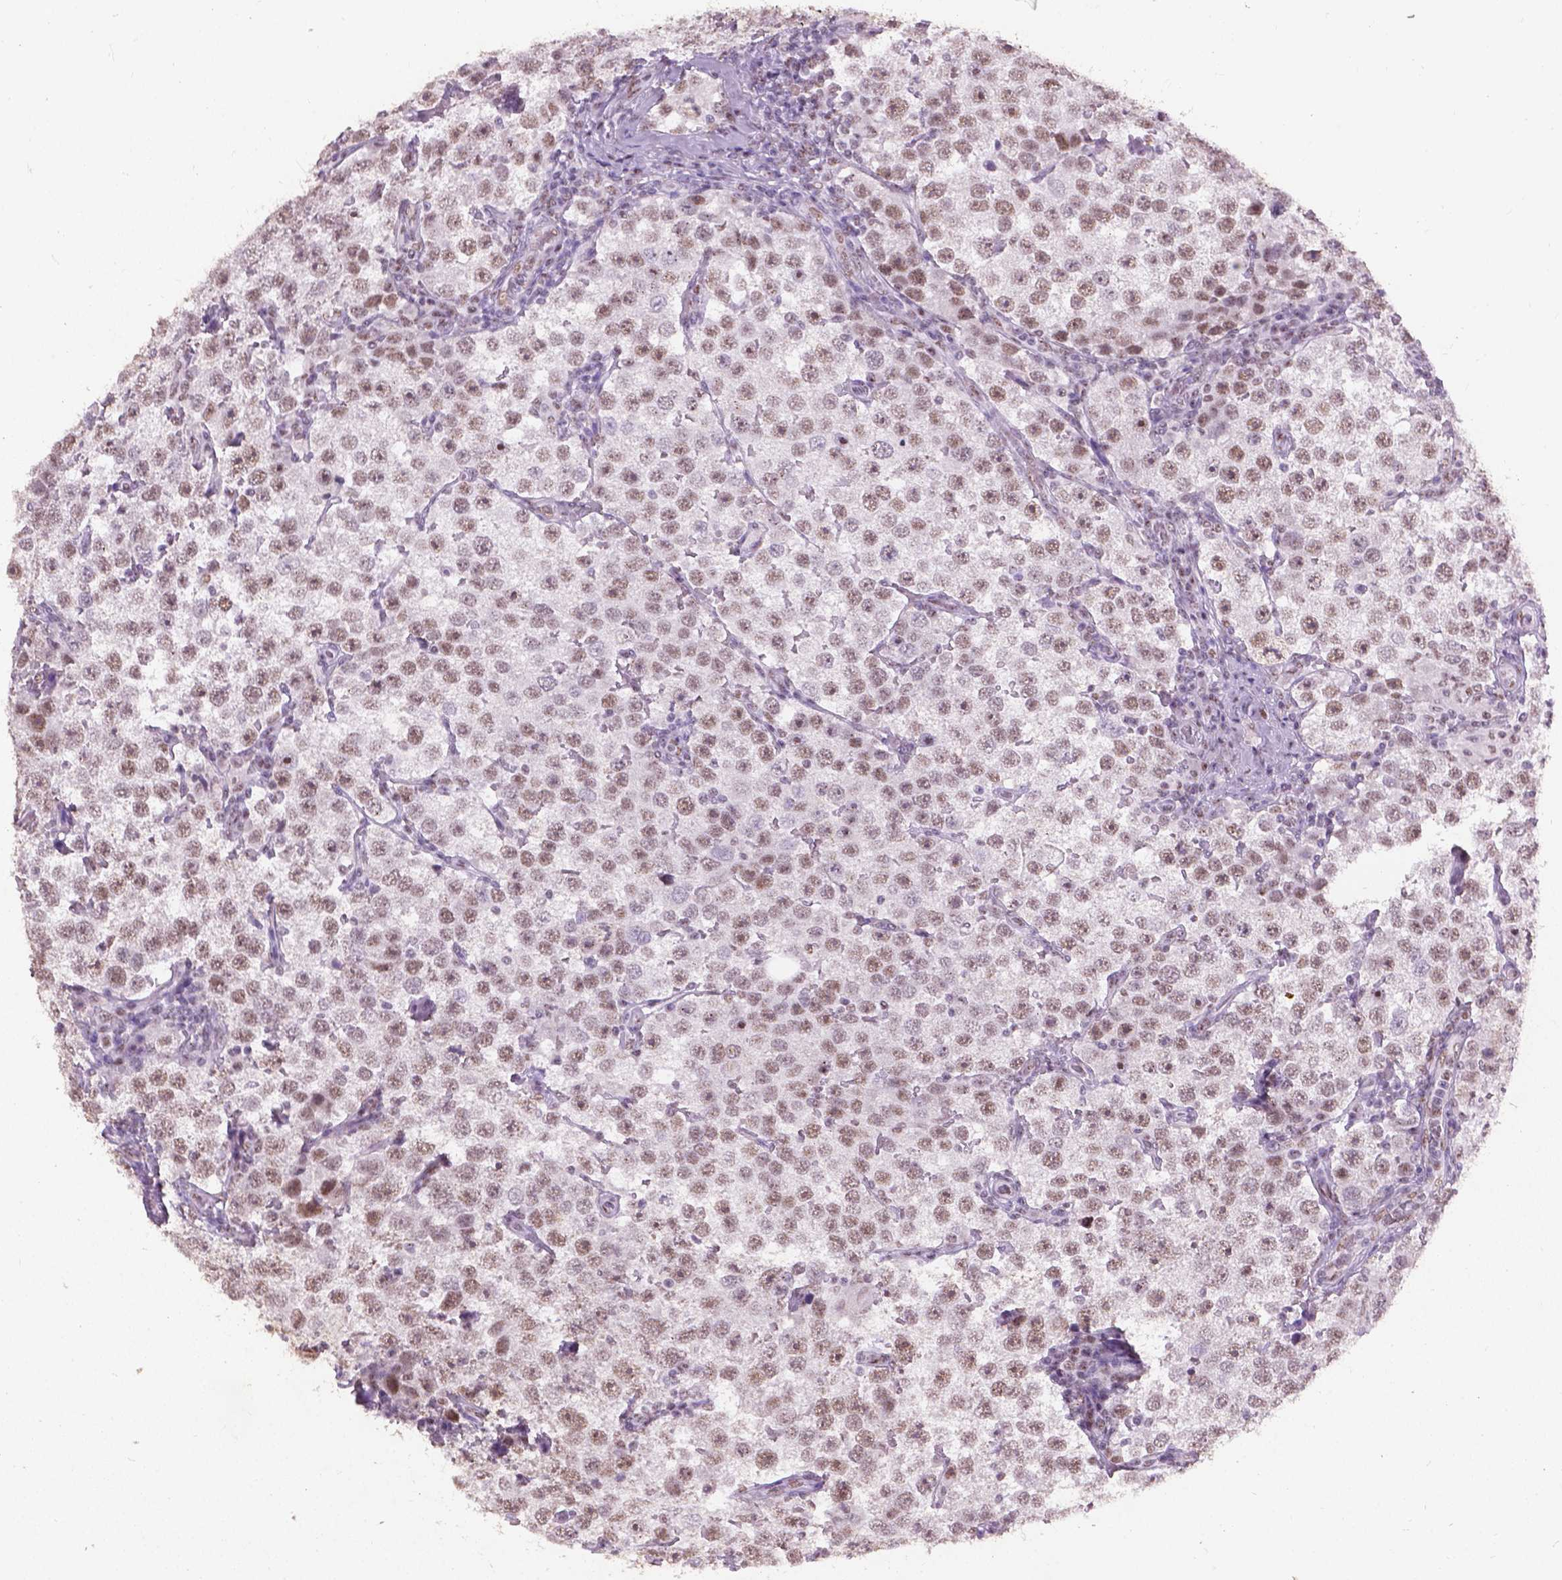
{"staining": {"intensity": "weak", "quantity": ">75%", "location": "nuclear"}, "tissue": "testis cancer", "cell_type": "Tumor cells", "image_type": "cancer", "snomed": [{"axis": "morphology", "description": "Seminoma, NOS"}, {"axis": "topography", "description": "Testis"}], "caption": "Immunohistochemical staining of human testis seminoma displays weak nuclear protein positivity in approximately >75% of tumor cells.", "gene": "COIL", "patient": {"sex": "male", "age": 37}}